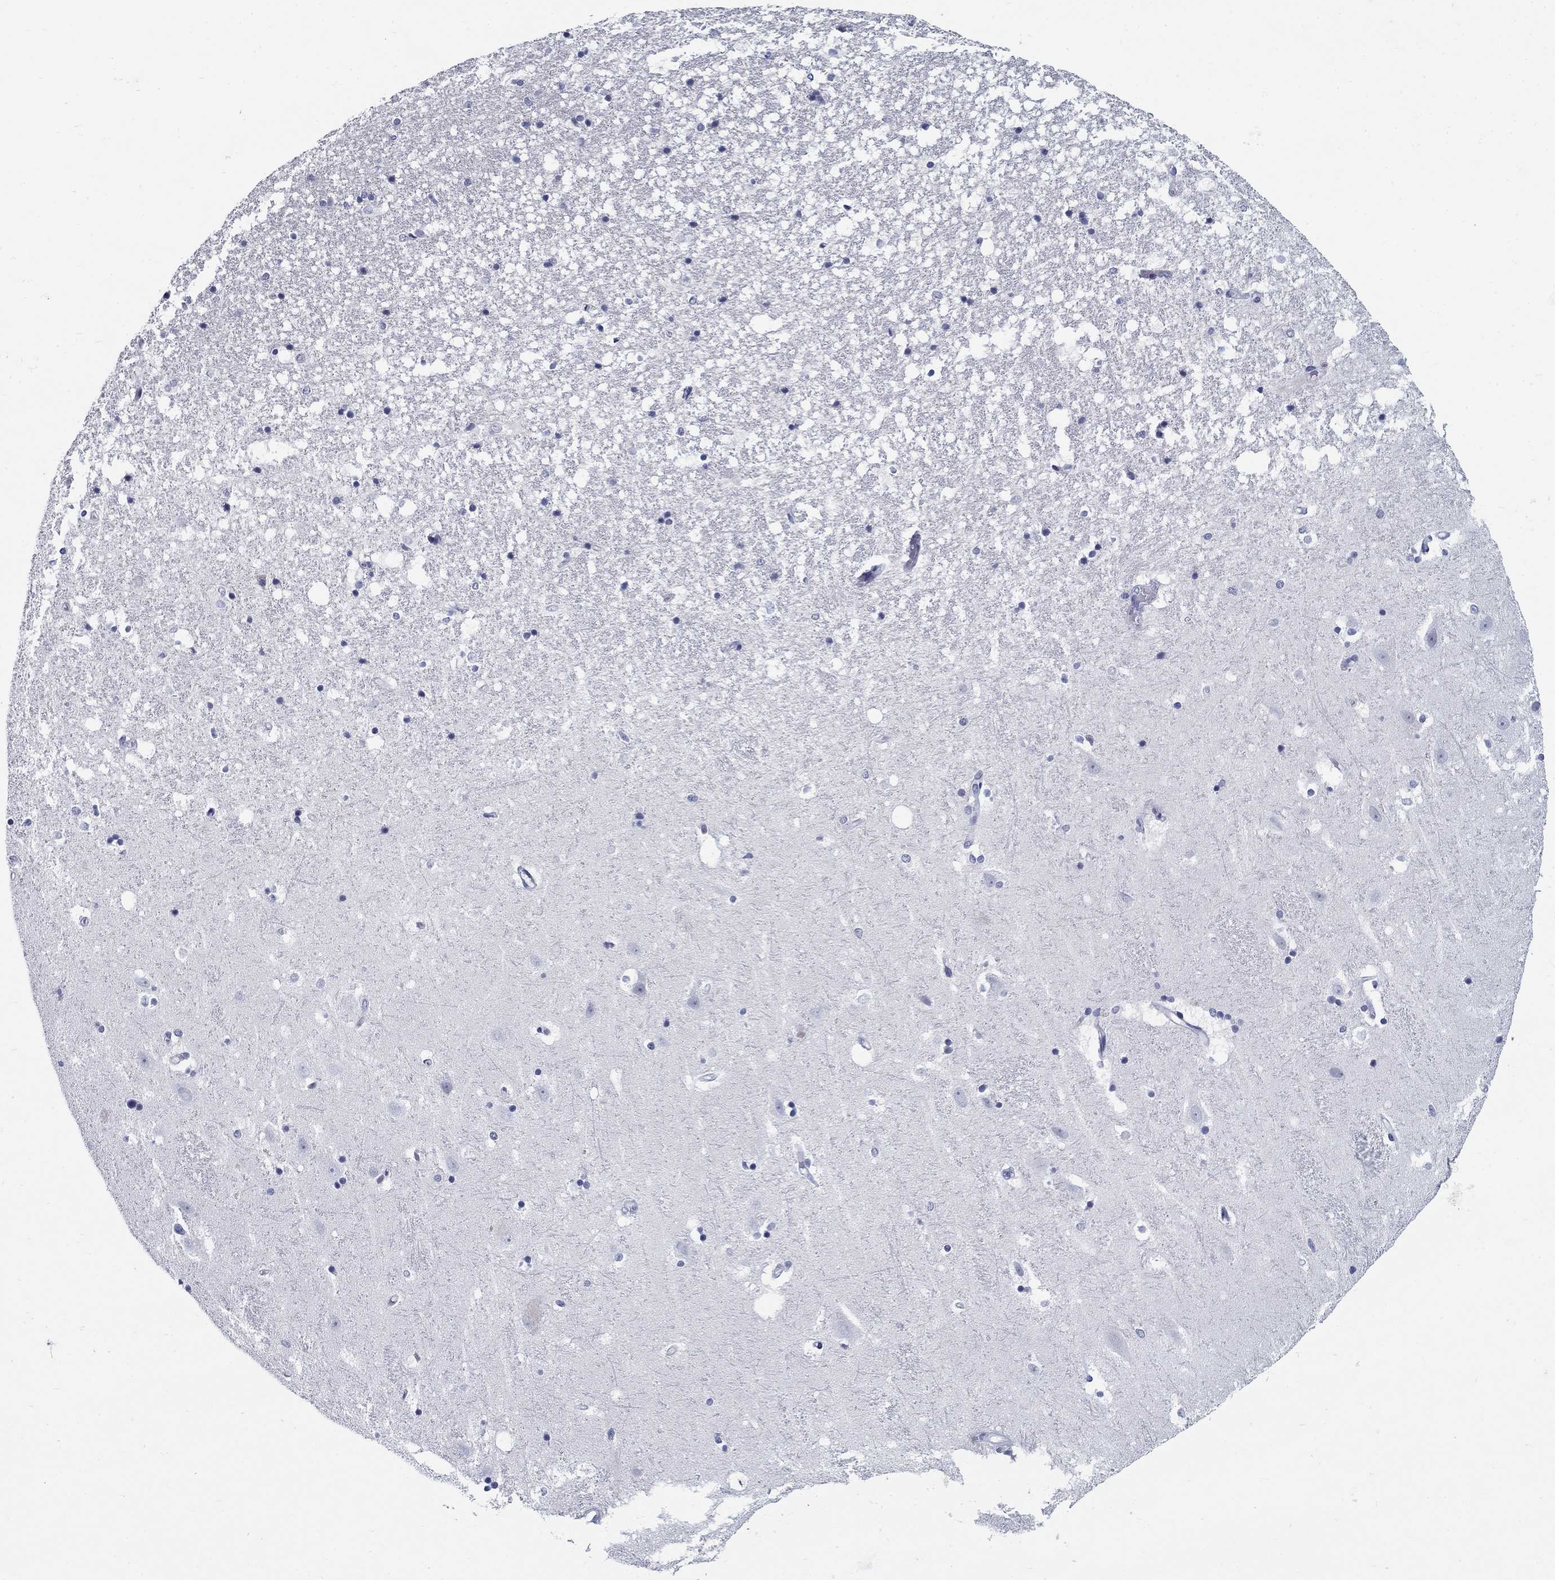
{"staining": {"intensity": "negative", "quantity": "none", "location": "none"}, "tissue": "hippocampus", "cell_type": "Glial cells", "image_type": "normal", "snomed": [{"axis": "morphology", "description": "Normal tissue, NOS"}, {"axis": "topography", "description": "Hippocampus"}], "caption": "There is no significant staining in glial cells of hippocampus. (DAB (3,3'-diaminobenzidine) immunohistochemistry with hematoxylin counter stain).", "gene": "C4orf19", "patient": {"sex": "male", "age": 49}}